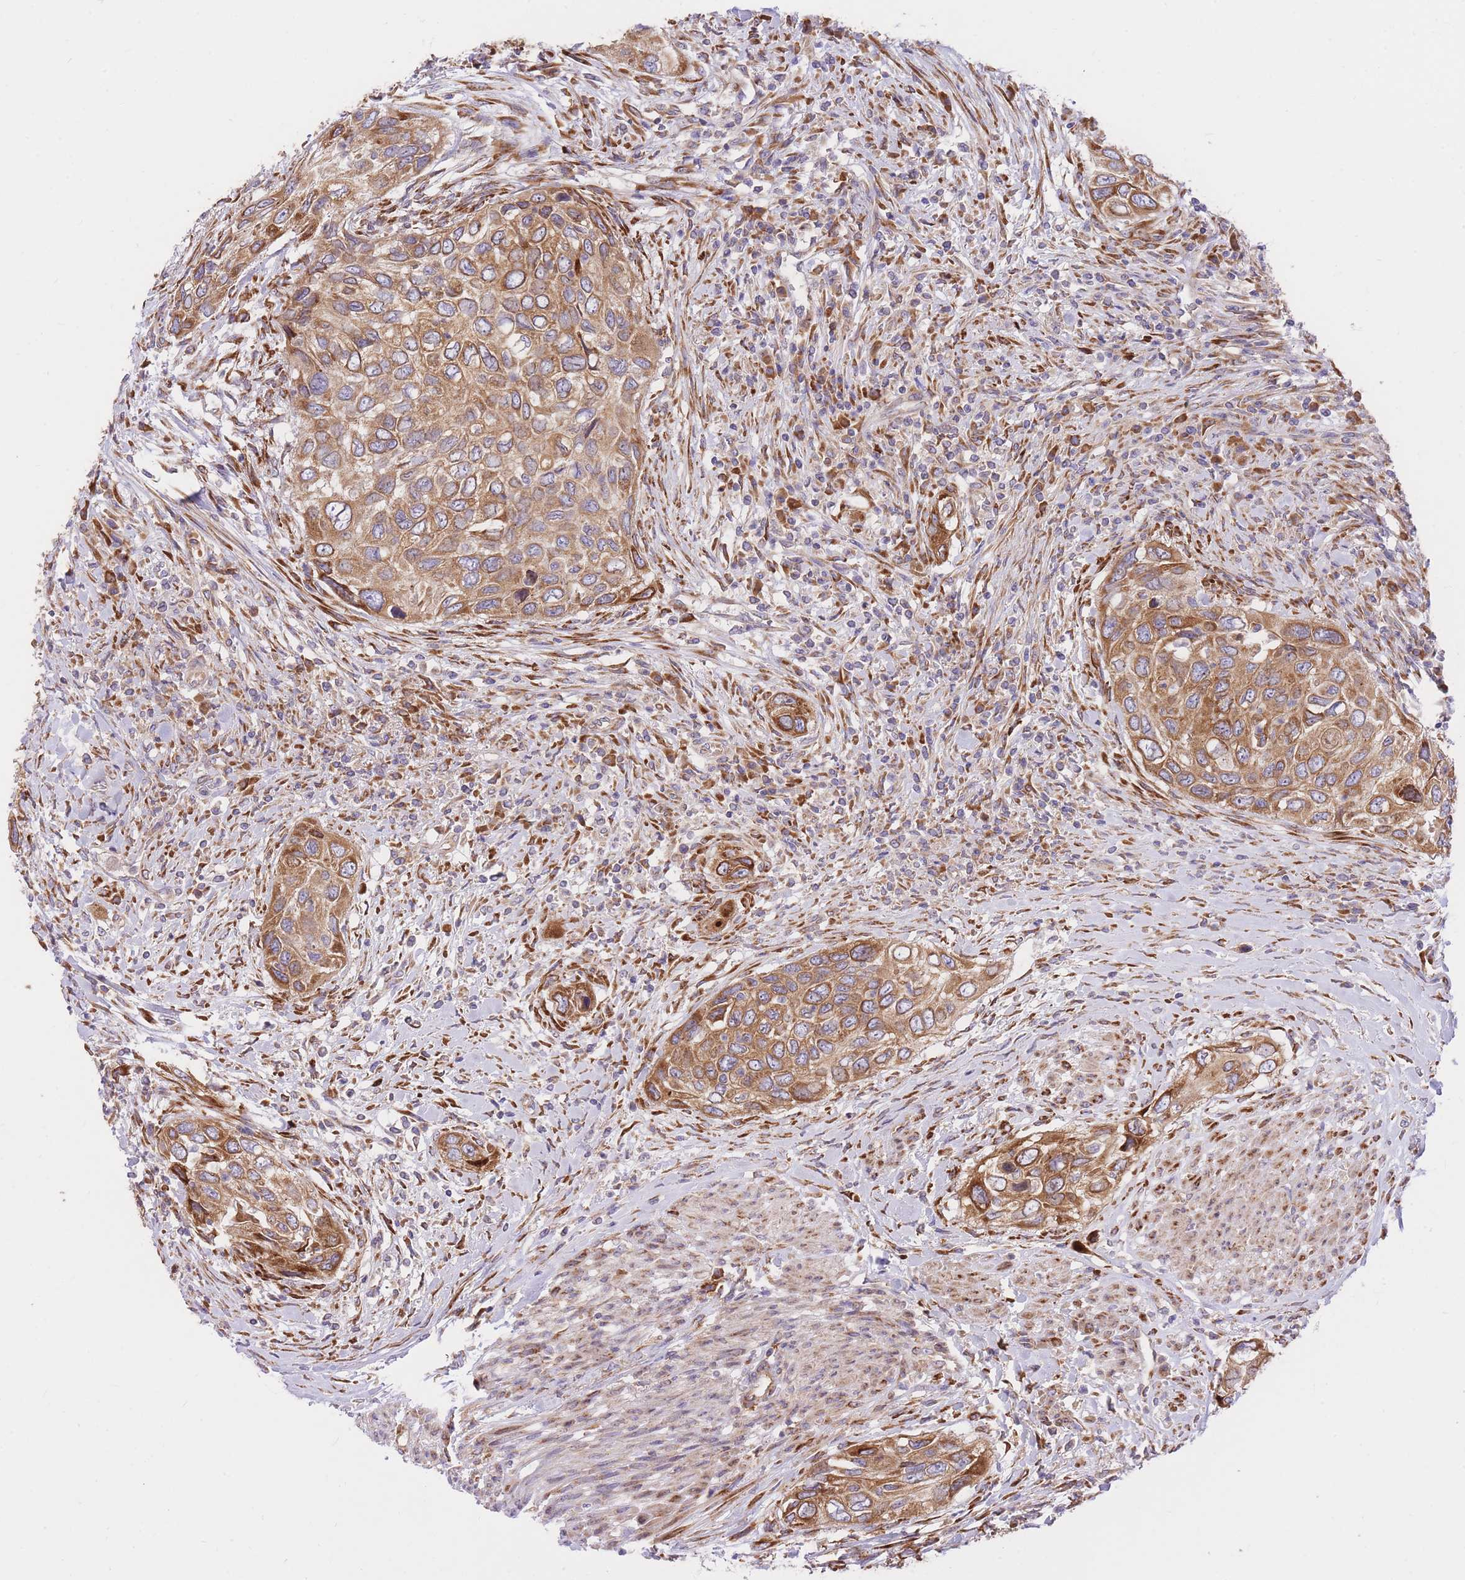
{"staining": {"intensity": "moderate", "quantity": ">75%", "location": "cytoplasmic/membranous"}, "tissue": "urothelial cancer", "cell_type": "Tumor cells", "image_type": "cancer", "snomed": [{"axis": "morphology", "description": "Urothelial carcinoma, High grade"}, {"axis": "topography", "description": "Urinary bladder"}], "caption": "Urothelial cancer stained with IHC reveals moderate cytoplasmic/membranous staining in about >75% of tumor cells.", "gene": "GBP7", "patient": {"sex": "female", "age": 60}}